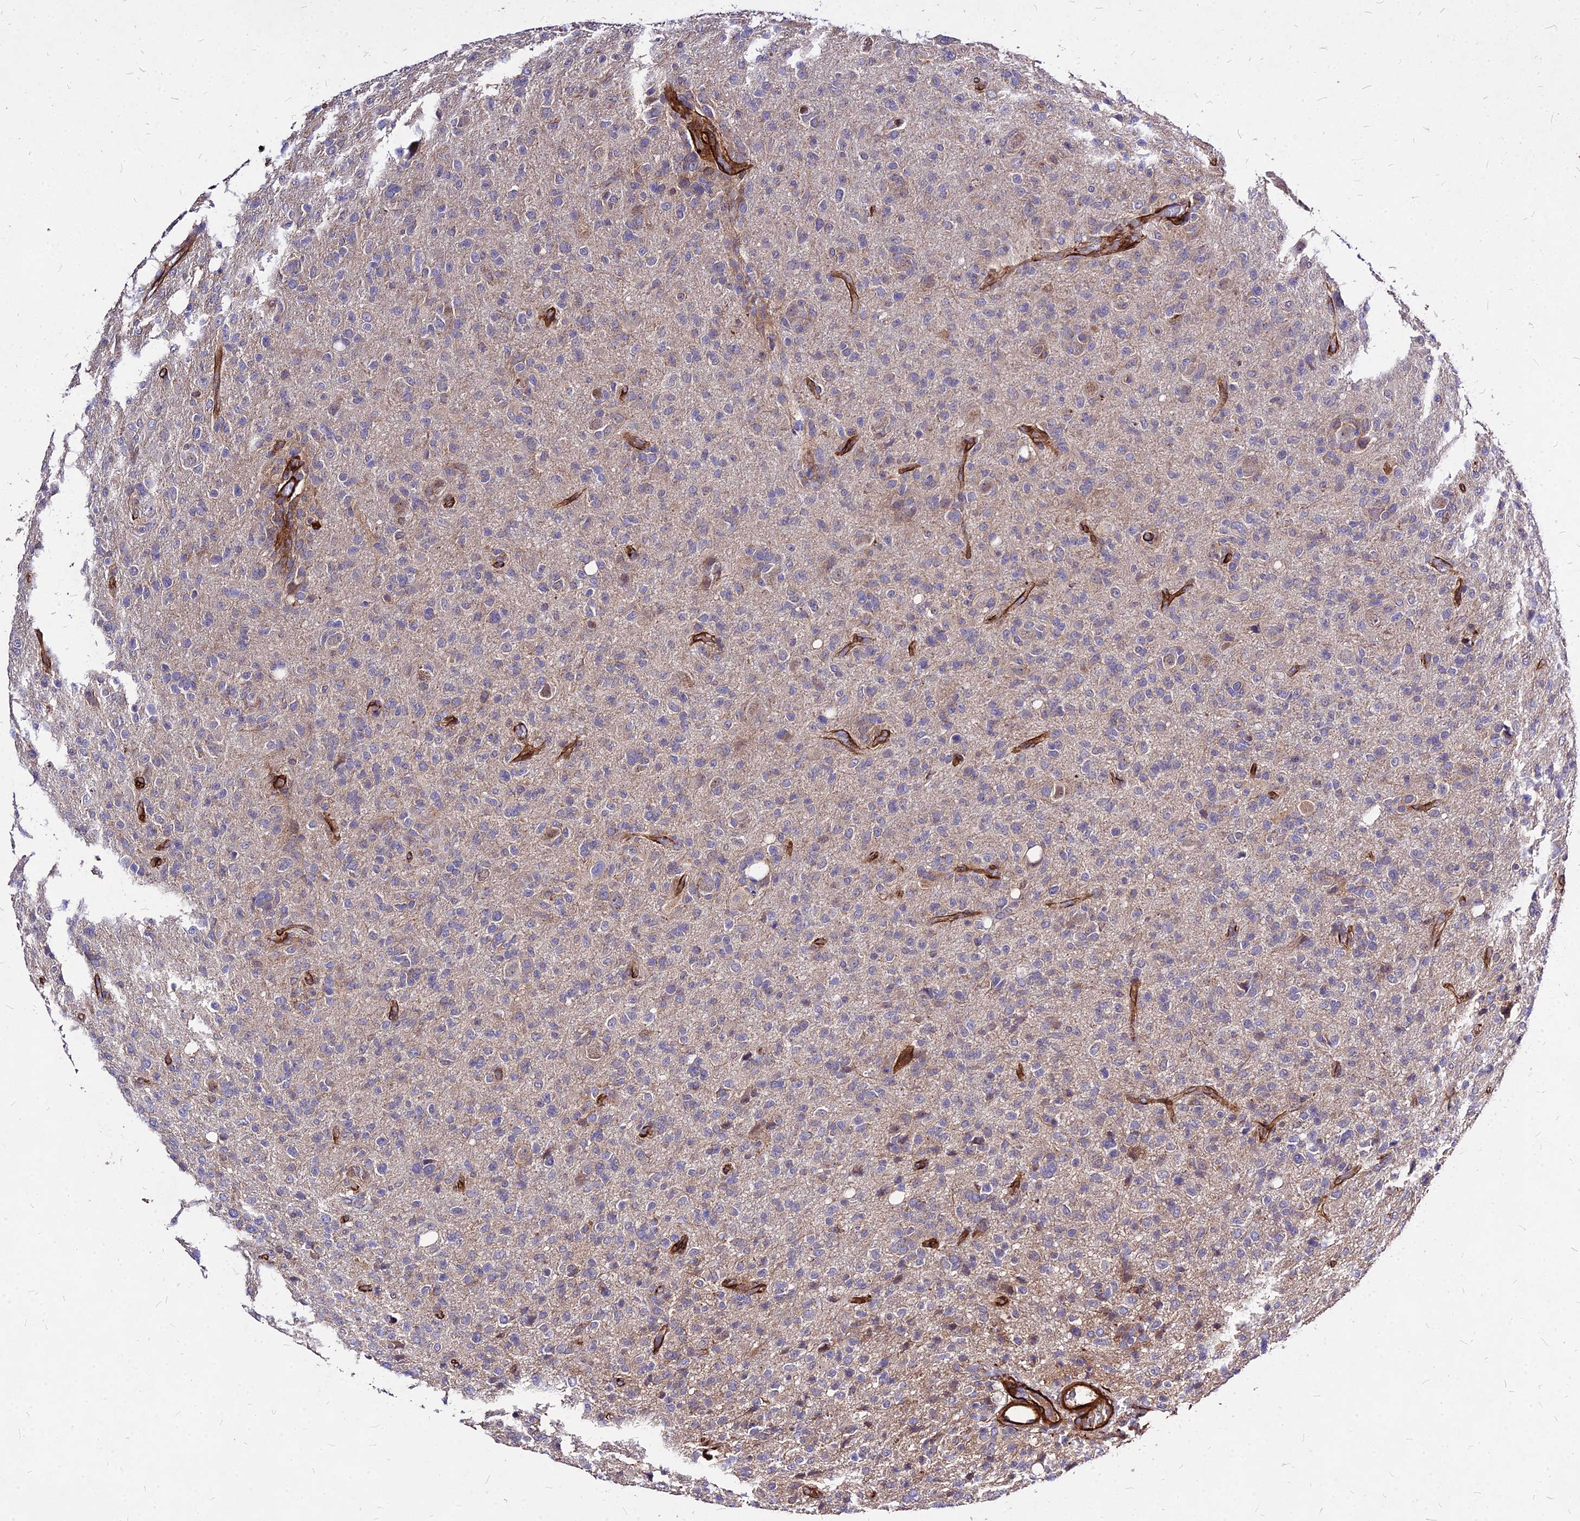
{"staining": {"intensity": "weak", "quantity": "<25%", "location": "cytoplasmic/membranous"}, "tissue": "glioma", "cell_type": "Tumor cells", "image_type": "cancer", "snomed": [{"axis": "morphology", "description": "Glioma, malignant, High grade"}, {"axis": "topography", "description": "Brain"}], "caption": "IHC of human high-grade glioma (malignant) demonstrates no positivity in tumor cells. Brightfield microscopy of immunohistochemistry stained with DAB (3,3'-diaminobenzidine) (brown) and hematoxylin (blue), captured at high magnification.", "gene": "EFCC1", "patient": {"sex": "female", "age": 57}}